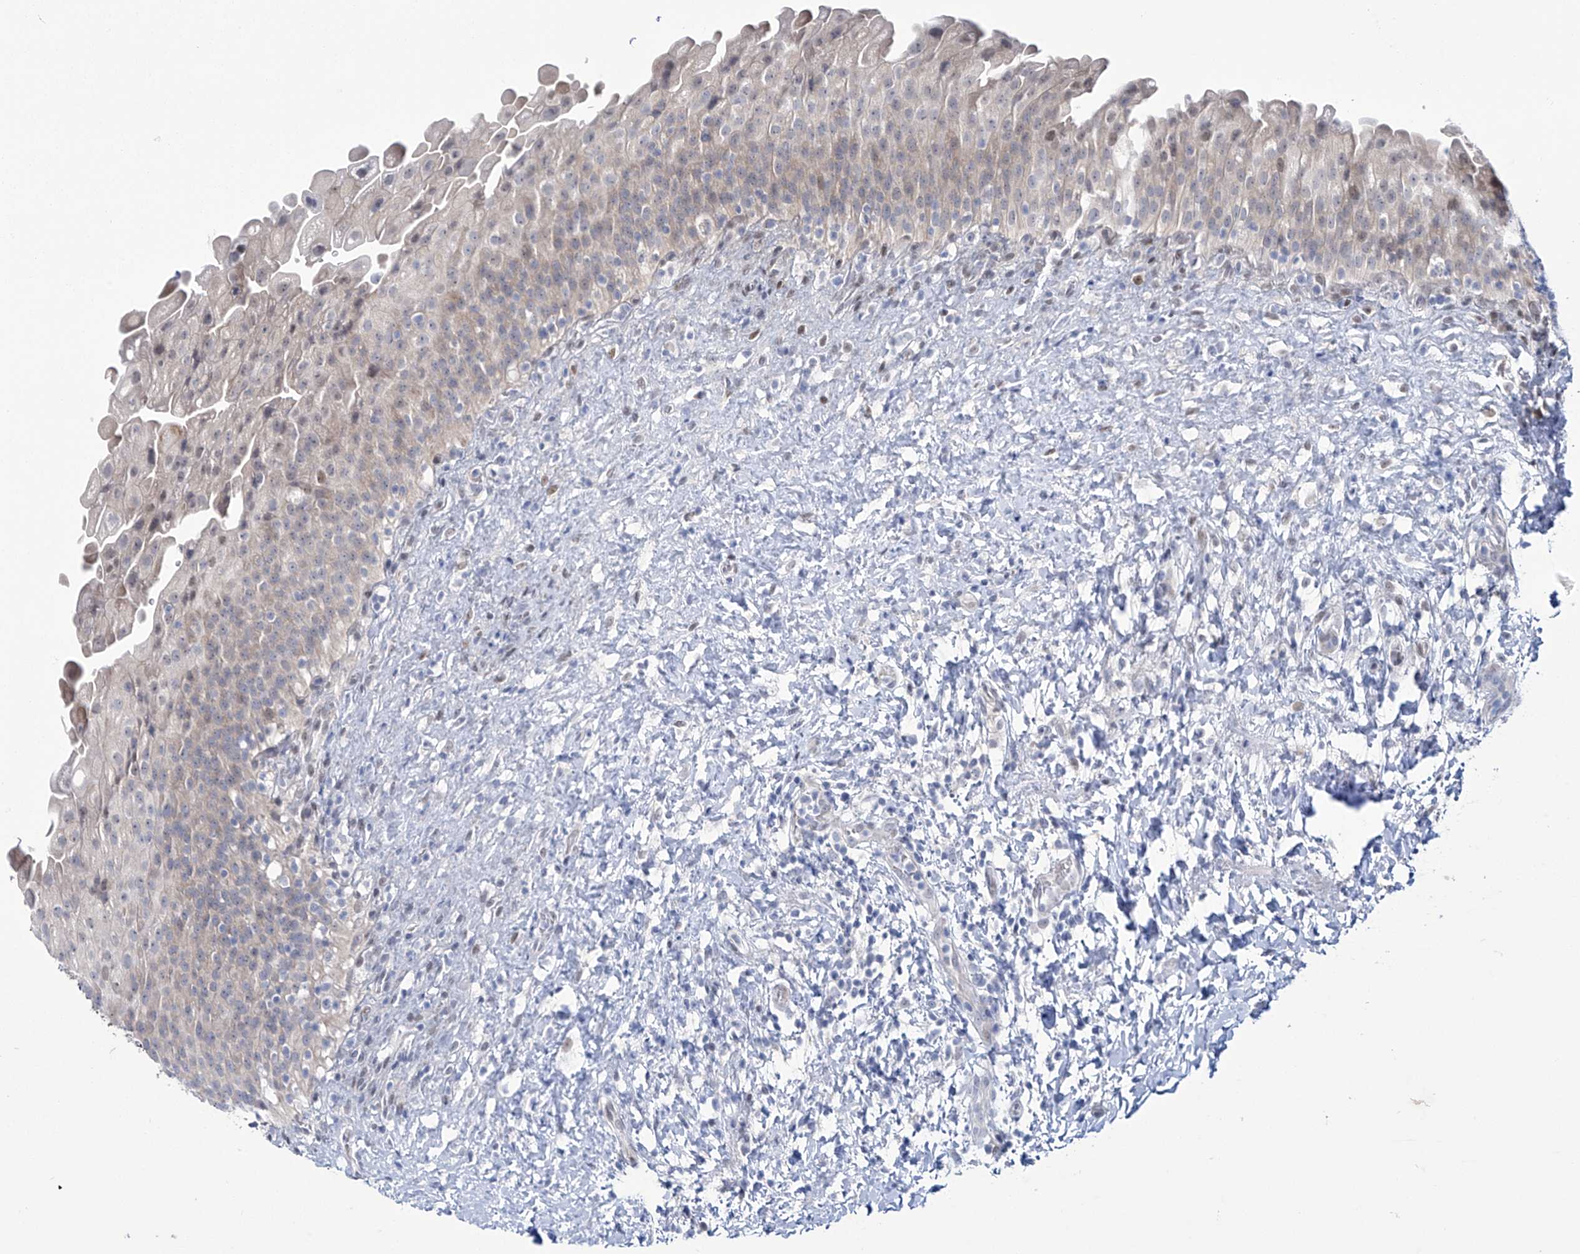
{"staining": {"intensity": "weak", "quantity": "25%-75%", "location": "cytoplasmic/membranous,nuclear"}, "tissue": "urinary bladder", "cell_type": "Urothelial cells", "image_type": "normal", "snomed": [{"axis": "morphology", "description": "Normal tissue, NOS"}, {"axis": "topography", "description": "Urinary bladder"}], "caption": "The immunohistochemical stain labels weak cytoplasmic/membranous,nuclear staining in urothelial cells of normal urinary bladder.", "gene": "TRIM60", "patient": {"sex": "female", "age": 27}}